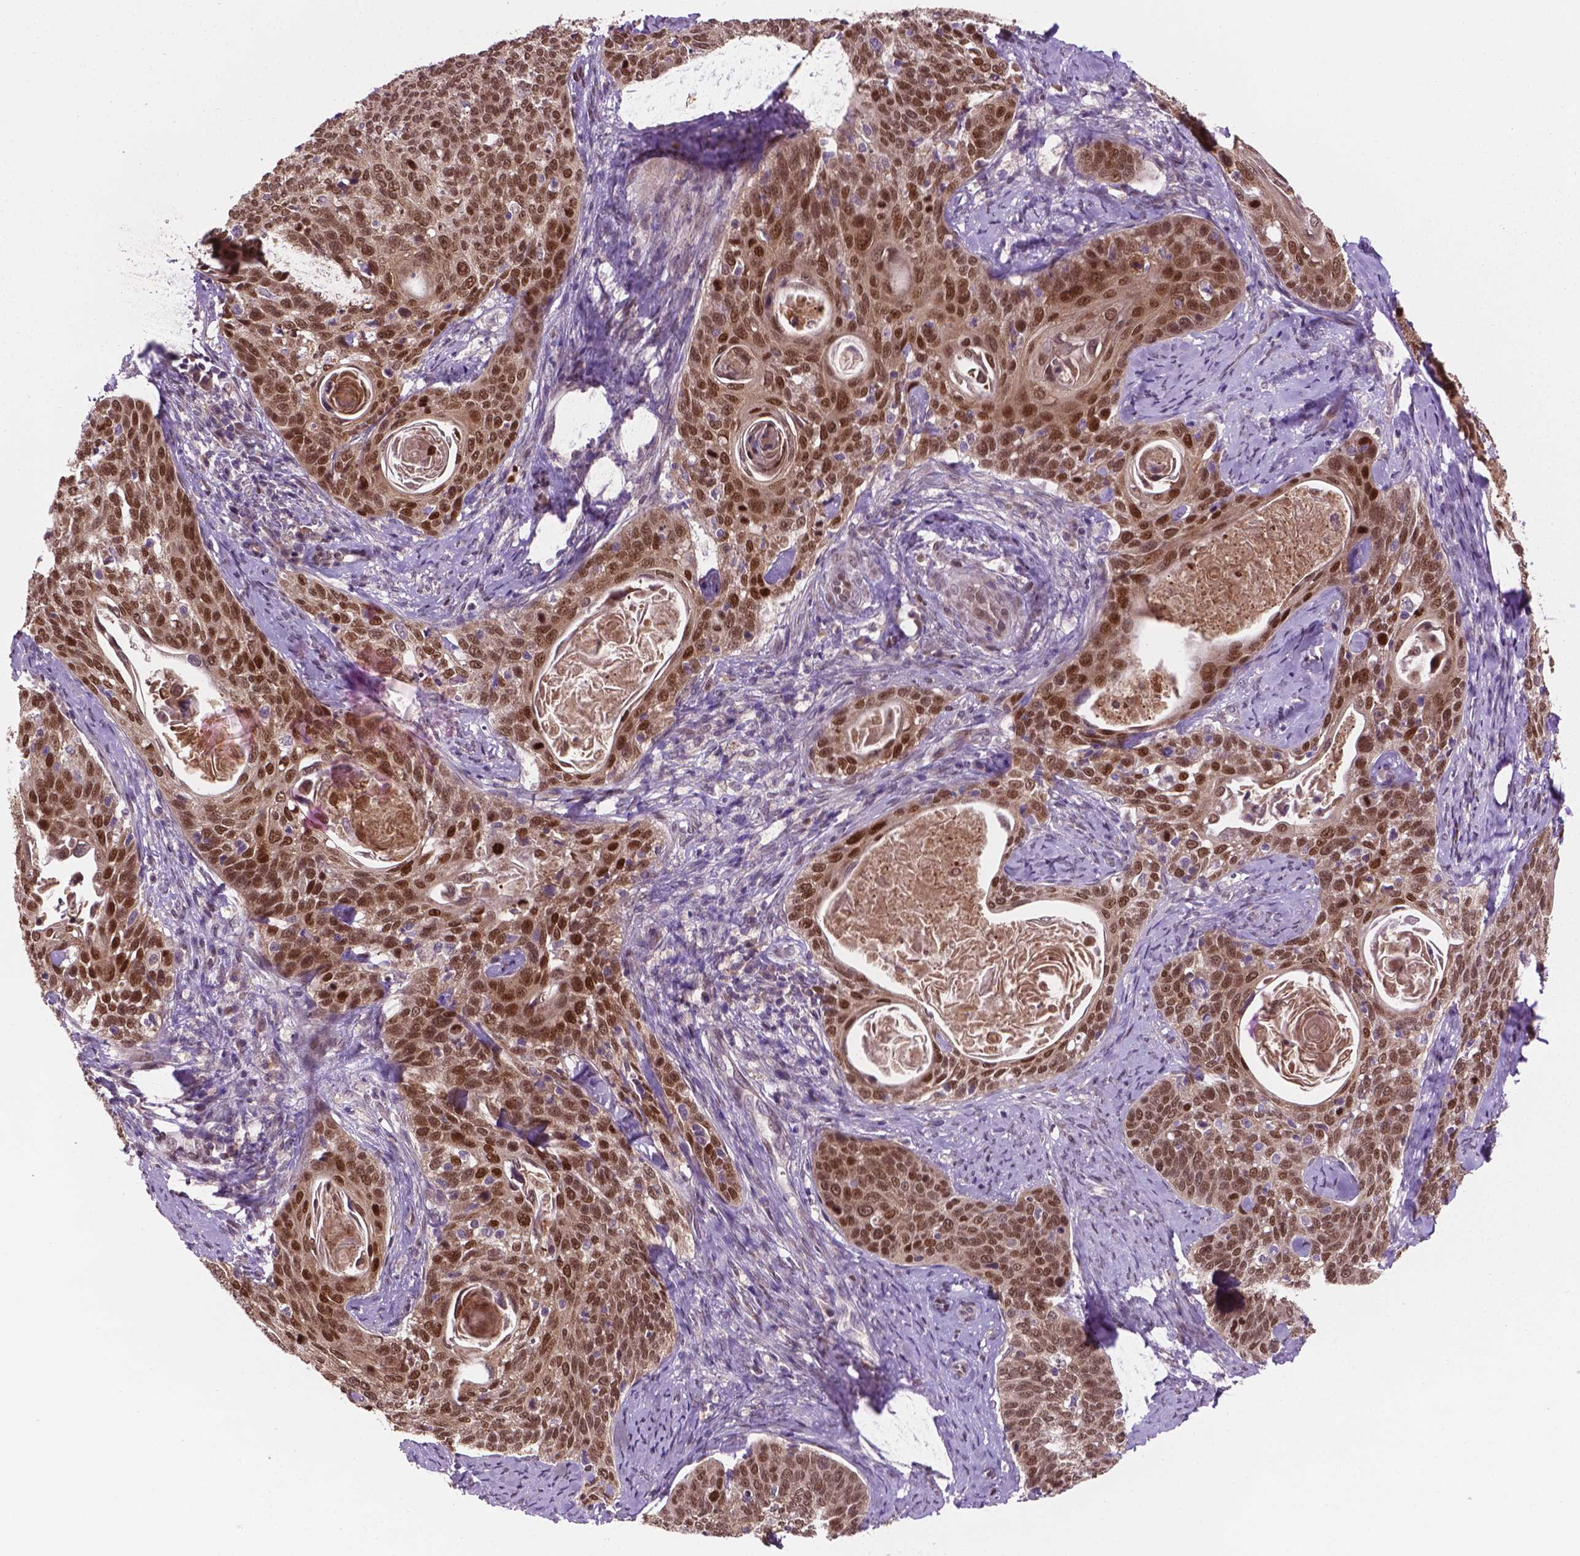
{"staining": {"intensity": "moderate", "quantity": ">75%", "location": "nuclear"}, "tissue": "cervical cancer", "cell_type": "Tumor cells", "image_type": "cancer", "snomed": [{"axis": "morphology", "description": "Squamous cell carcinoma, NOS"}, {"axis": "topography", "description": "Cervix"}], "caption": "Immunohistochemical staining of human cervical cancer (squamous cell carcinoma) shows medium levels of moderate nuclear protein staining in about >75% of tumor cells. Using DAB (brown) and hematoxylin (blue) stains, captured at high magnification using brightfield microscopy.", "gene": "IRF6", "patient": {"sex": "female", "age": 69}}